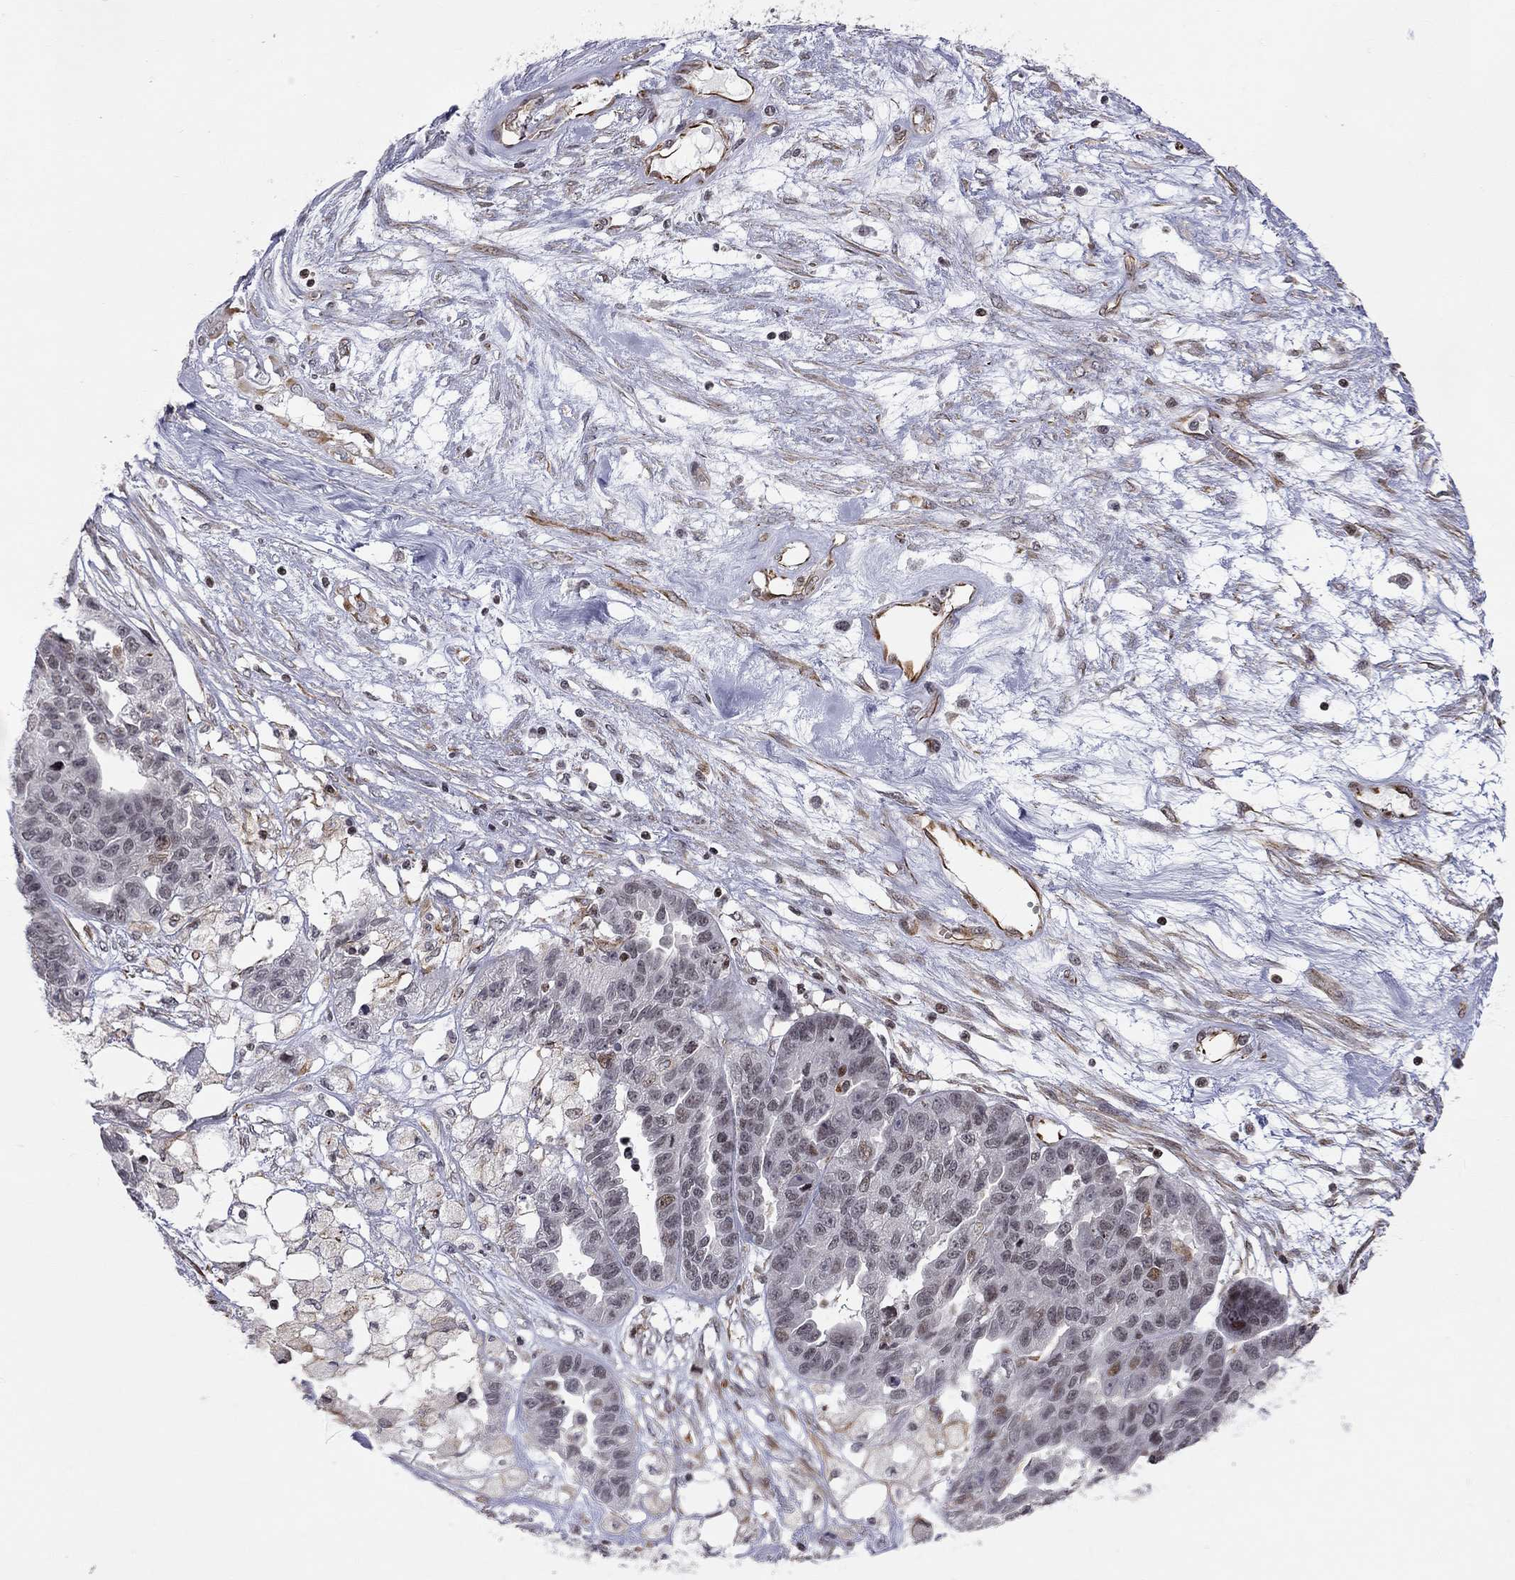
{"staining": {"intensity": "weak", "quantity": "<25%", "location": "nuclear"}, "tissue": "ovarian cancer", "cell_type": "Tumor cells", "image_type": "cancer", "snomed": [{"axis": "morphology", "description": "Cystadenocarcinoma, serous, NOS"}, {"axis": "topography", "description": "Ovary"}], "caption": "A high-resolution histopathology image shows IHC staining of ovarian serous cystadenocarcinoma, which exhibits no significant positivity in tumor cells.", "gene": "MTNR1B", "patient": {"sex": "female", "age": 87}}